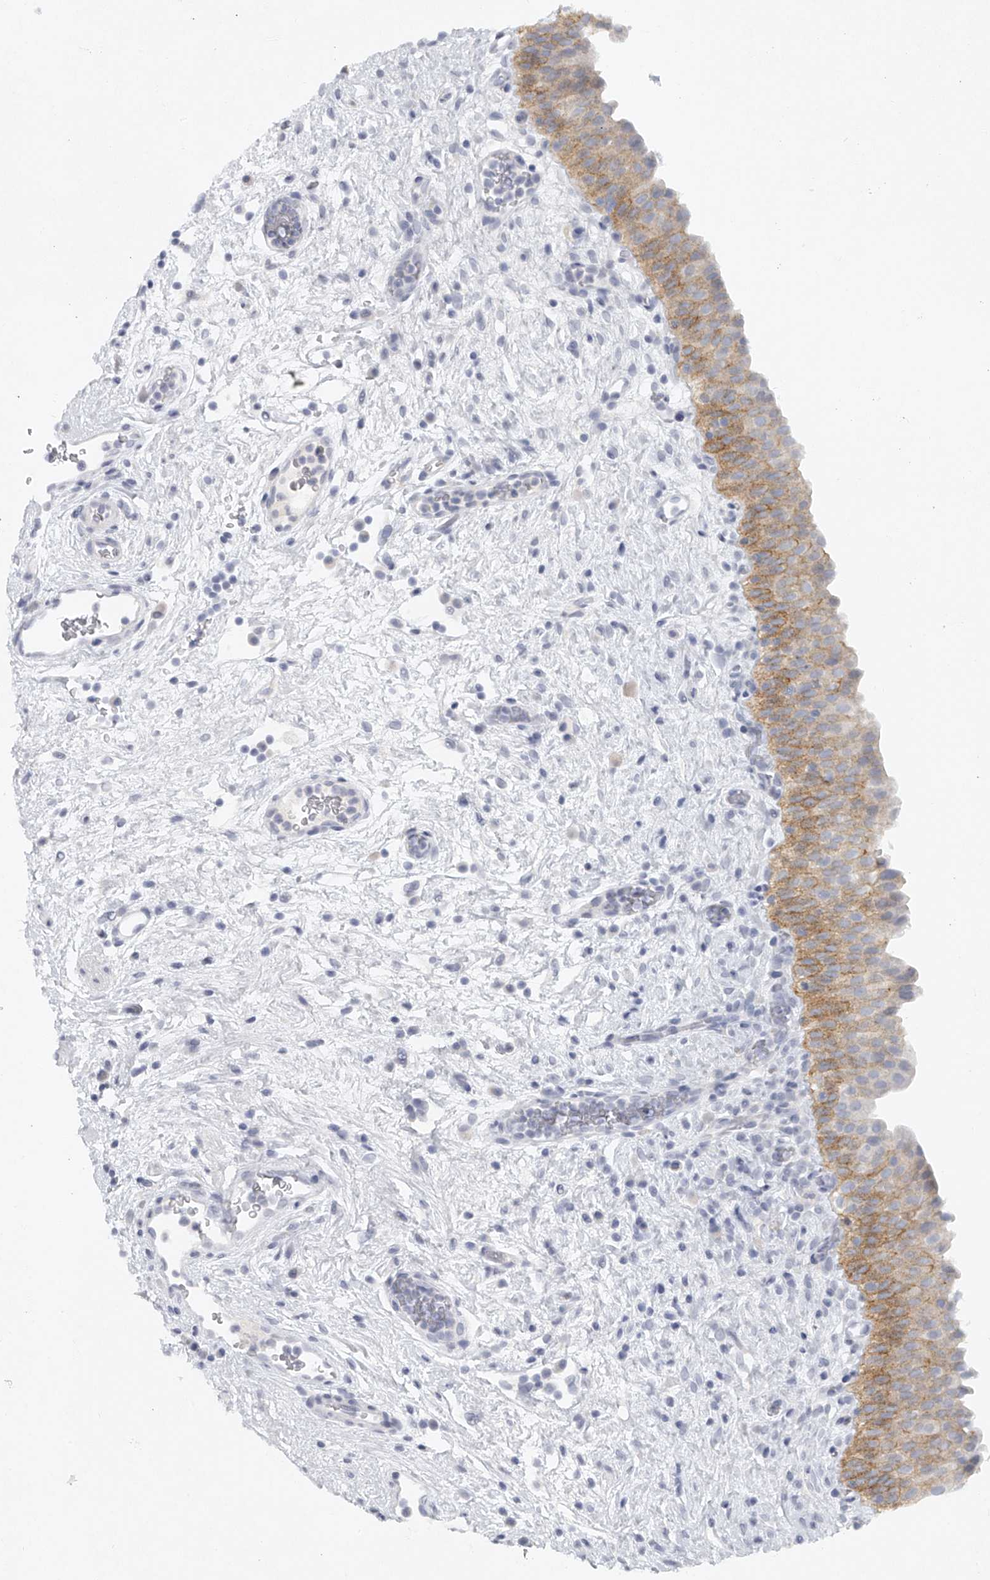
{"staining": {"intensity": "moderate", "quantity": "25%-75%", "location": "cytoplasmic/membranous"}, "tissue": "urinary bladder", "cell_type": "Urothelial cells", "image_type": "normal", "snomed": [{"axis": "morphology", "description": "Normal tissue, NOS"}, {"axis": "topography", "description": "Urinary bladder"}], "caption": "An image of human urinary bladder stained for a protein displays moderate cytoplasmic/membranous brown staining in urothelial cells.", "gene": "FAT2", "patient": {"sex": "male", "age": 82}}